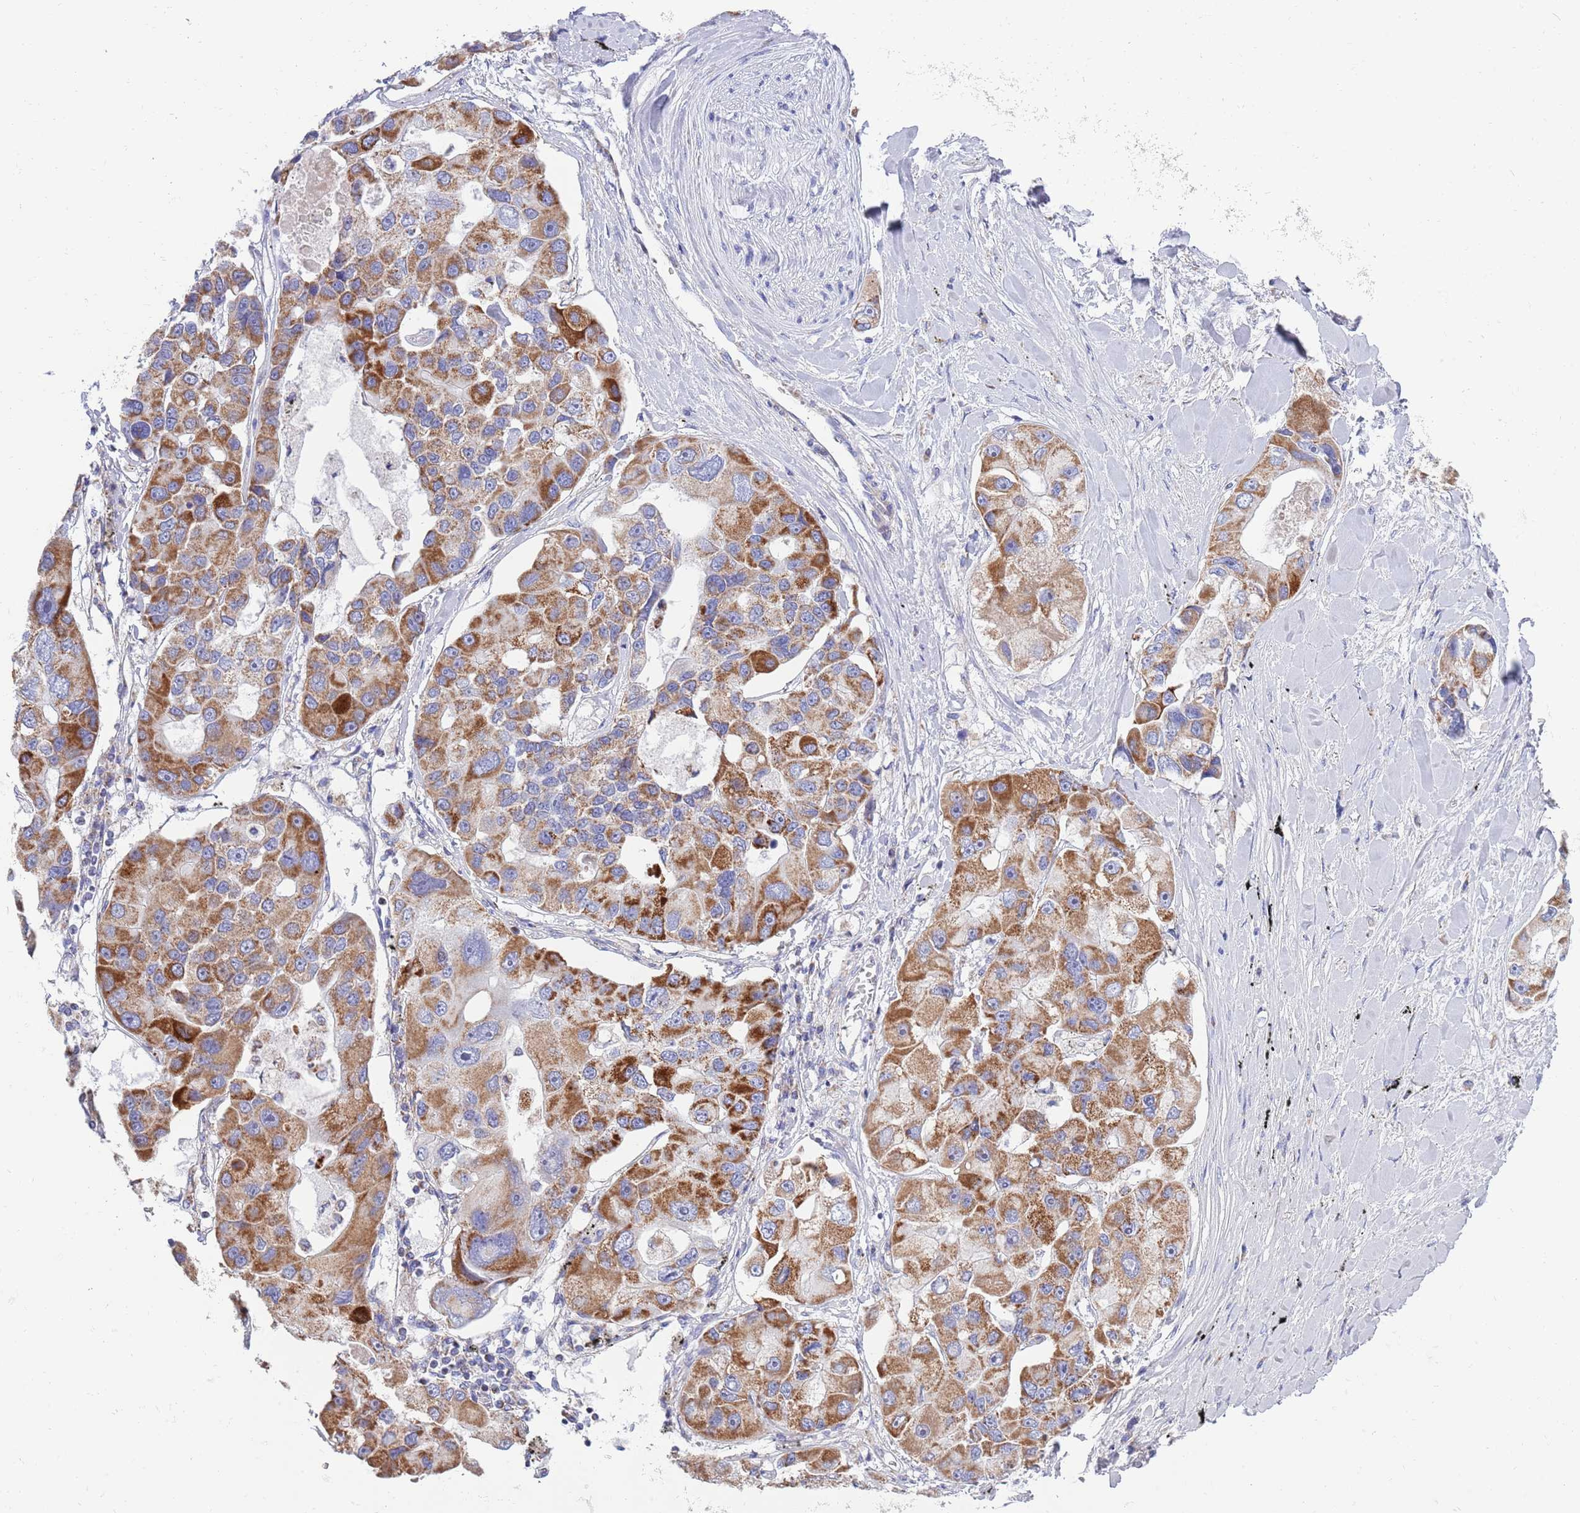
{"staining": {"intensity": "strong", "quantity": ">75%", "location": "cytoplasmic/membranous"}, "tissue": "lung cancer", "cell_type": "Tumor cells", "image_type": "cancer", "snomed": [{"axis": "morphology", "description": "Adenocarcinoma, NOS"}, {"axis": "topography", "description": "Lung"}], "caption": "Adenocarcinoma (lung) stained with immunohistochemistry displays strong cytoplasmic/membranous expression in about >75% of tumor cells.", "gene": "EMC8", "patient": {"sex": "female", "age": 54}}